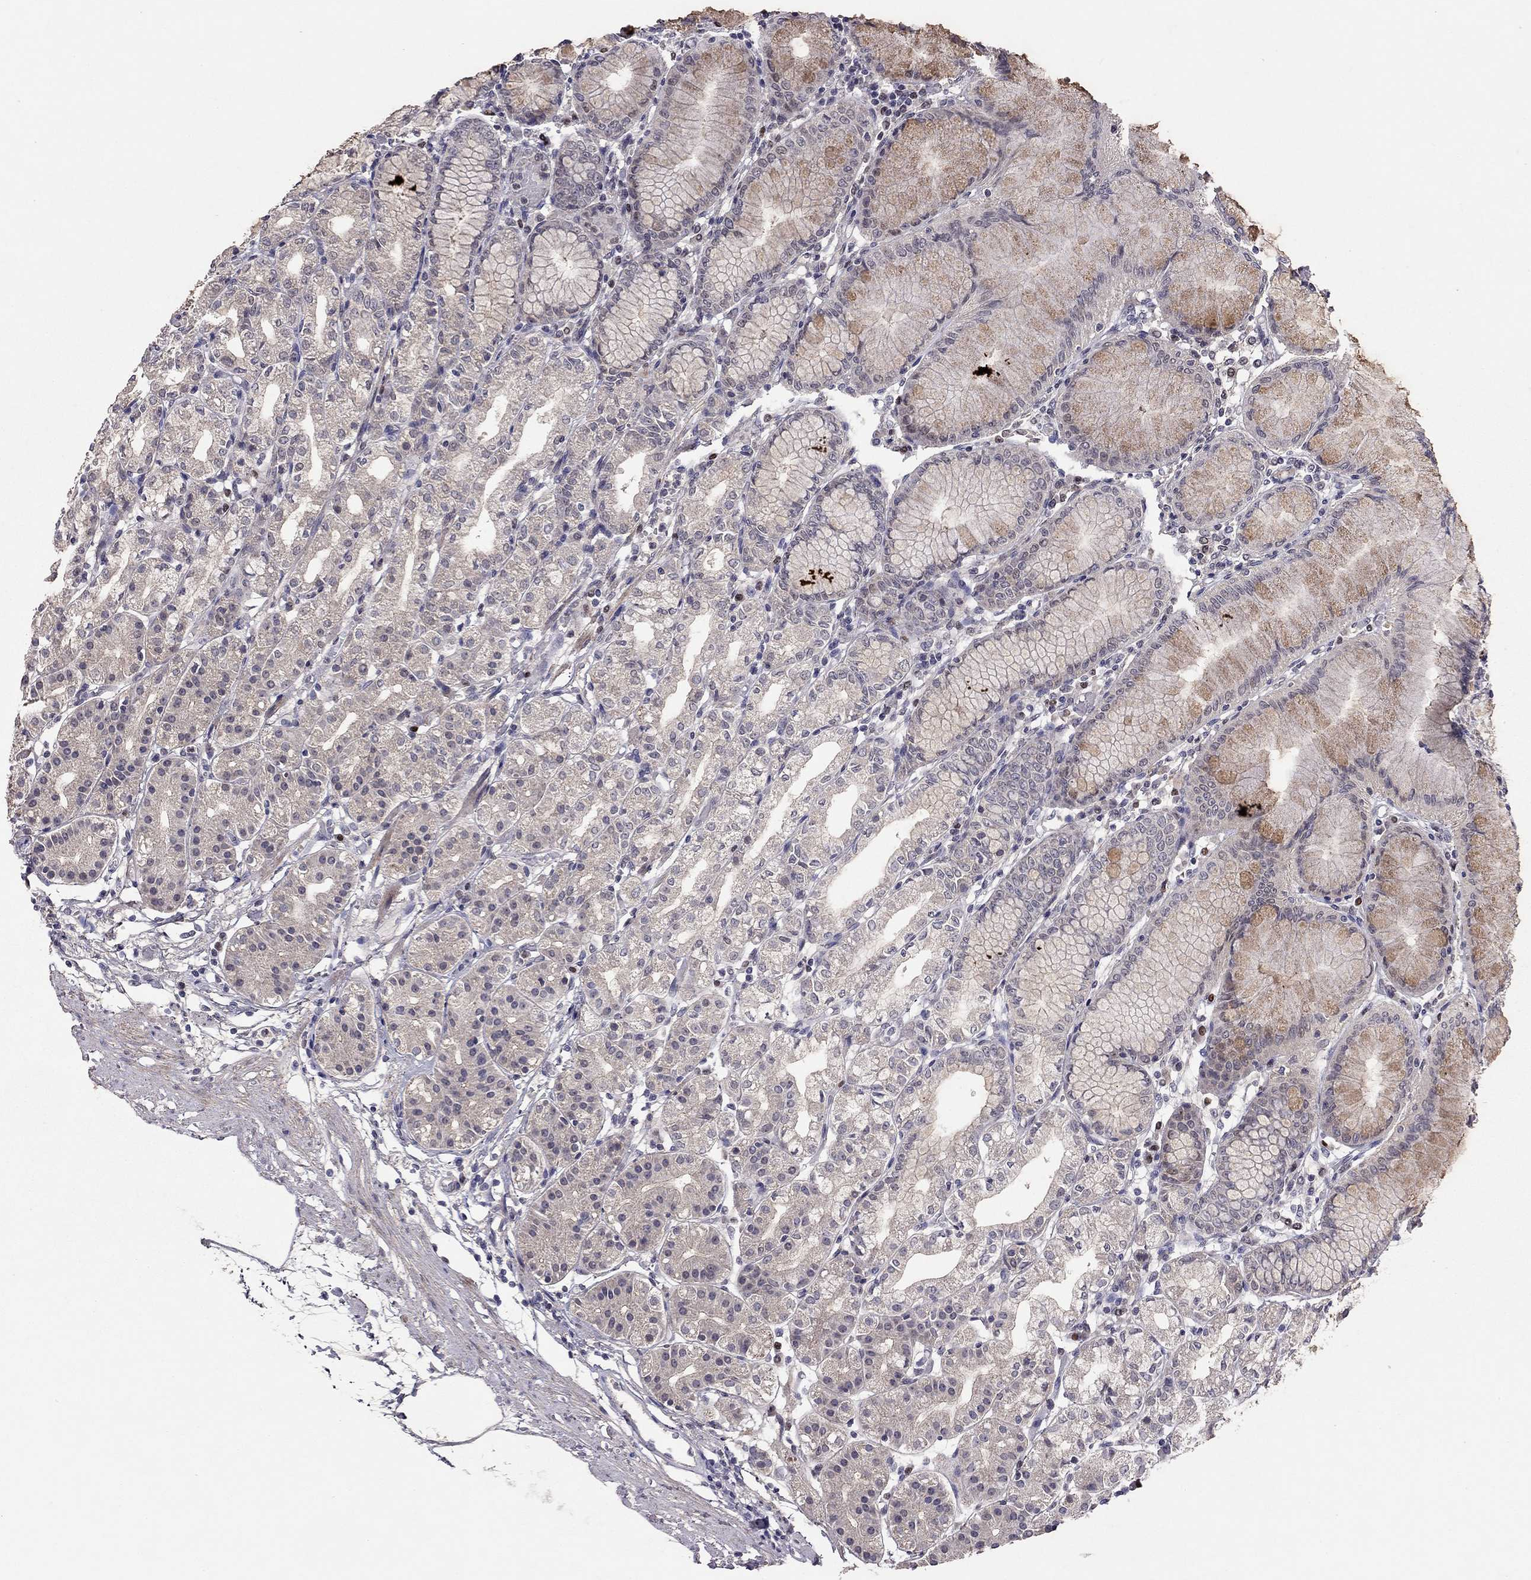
{"staining": {"intensity": "moderate", "quantity": "<25%", "location": "cytoplasmic/membranous"}, "tissue": "stomach", "cell_type": "Glandular cells", "image_type": "normal", "snomed": [{"axis": "morphology", "description": "Normal tissue, NOS"}, {"axis": "topography", "description": "Stomach"}], "caption": "Moderate cytoplasmic/membranous expression is seen in about <25% of glandular cells in benign stomach. The protein of interest is stained brown, and the nuclei are stained in blue (DAB IHC with brightfield microscopy, high magnification).", "gene": "ESR2", "patient": {"sex": "female", "age": 57}}